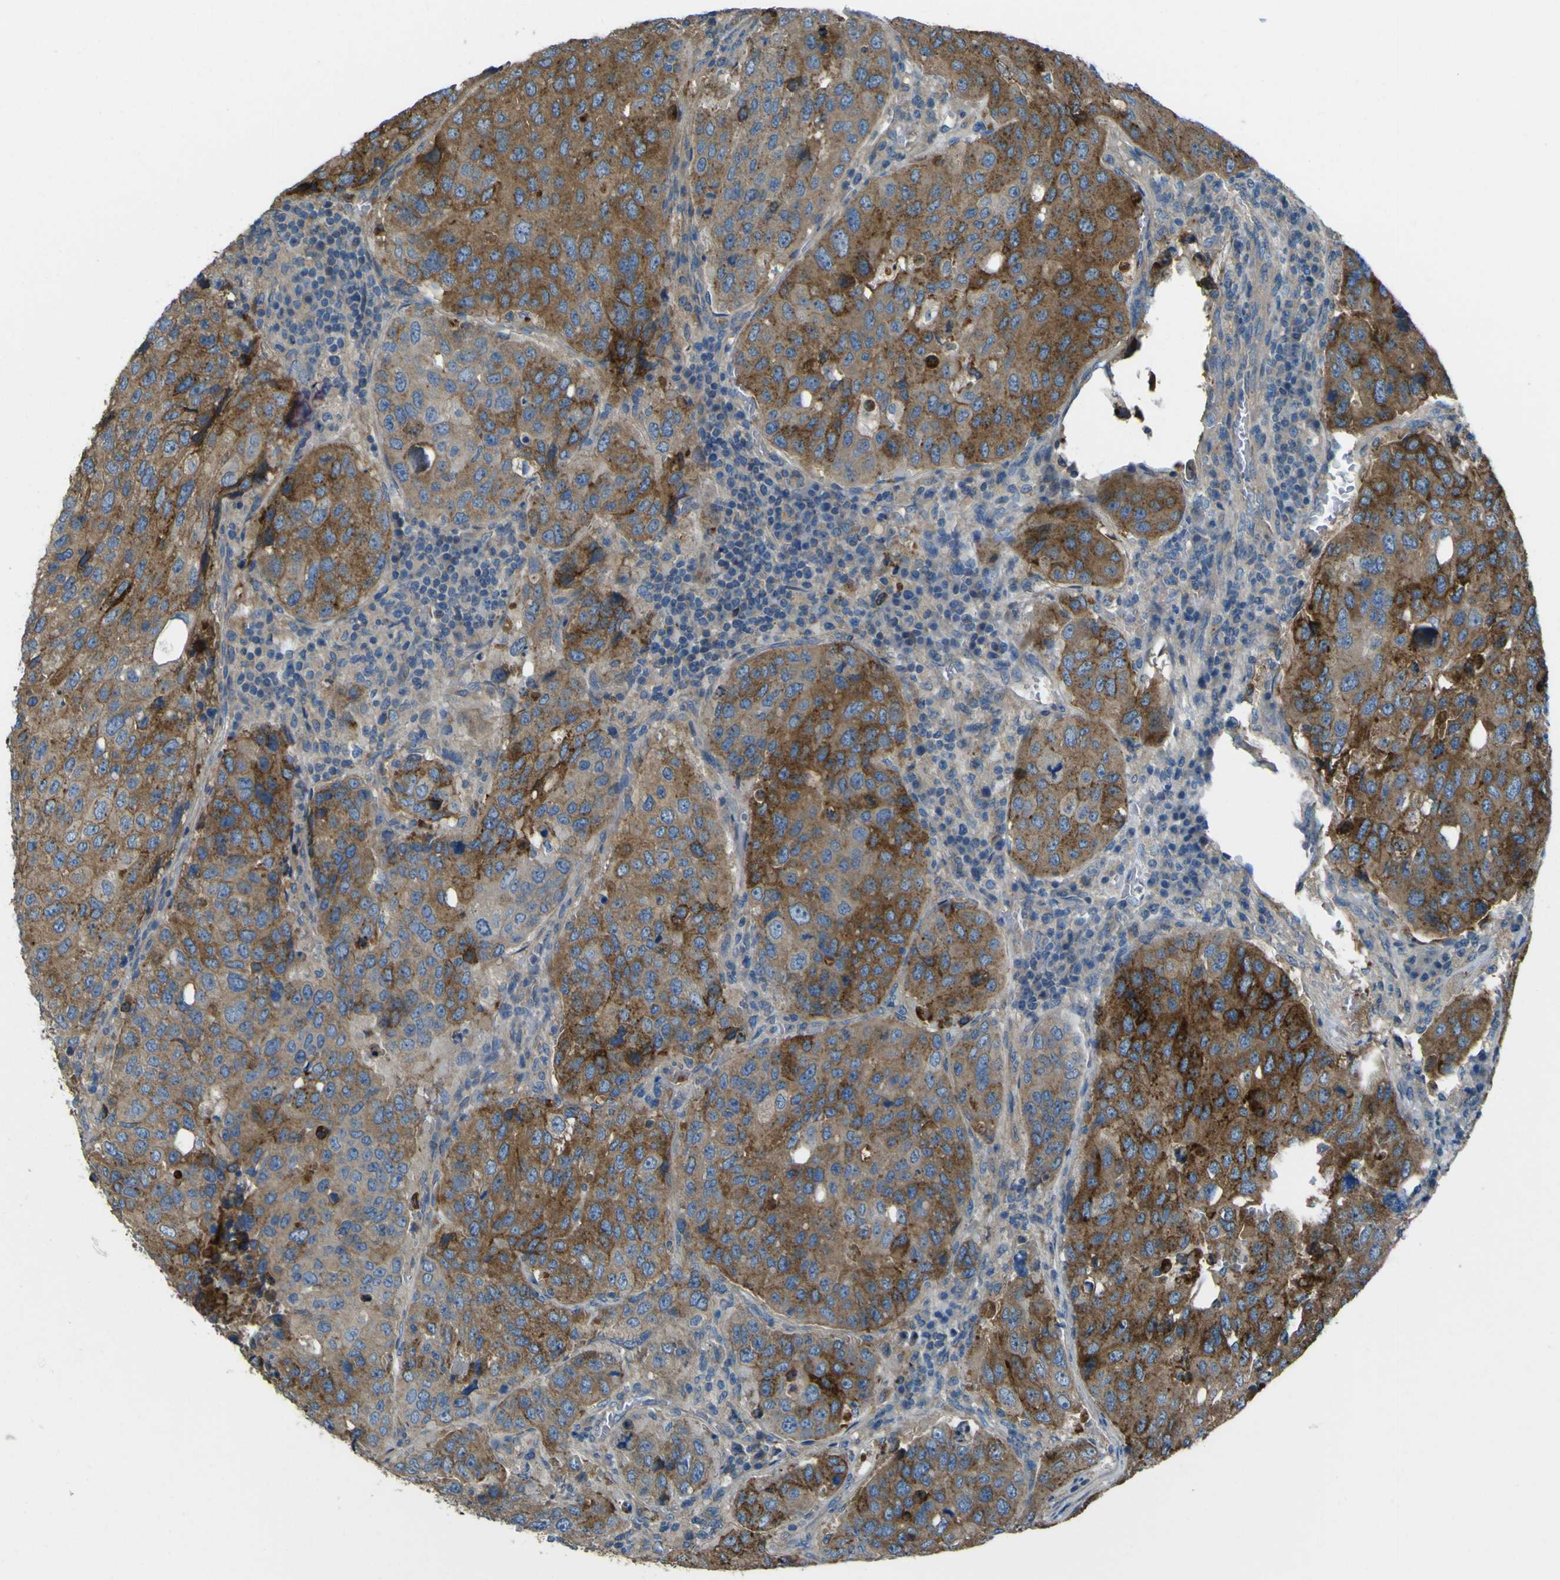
{"staining": {"intensity": "strong", "quantity": "25%-75%", "location": "cytoplasmic/membranous"}, "tissue": "urothelial cancer", "cell_type": "Tumor cells", "image_type": "cancer", "snomed": [{"axis": "morphology", "description": "Urothelial carcinoma, High grade"}, {"axis": "topography", "description": "Lymph node"}, {"axis": "topography", "description": "Urinary bladder"}], "caption": "Immunohistochemical staining of urothelial cancer reveals high levels of strong cytoplasmic/membranous protein expression in approximately 25%-75% of tumor cells.", "gene": "NAALADL2", "patient": {"sex": "male", "age": 51}}